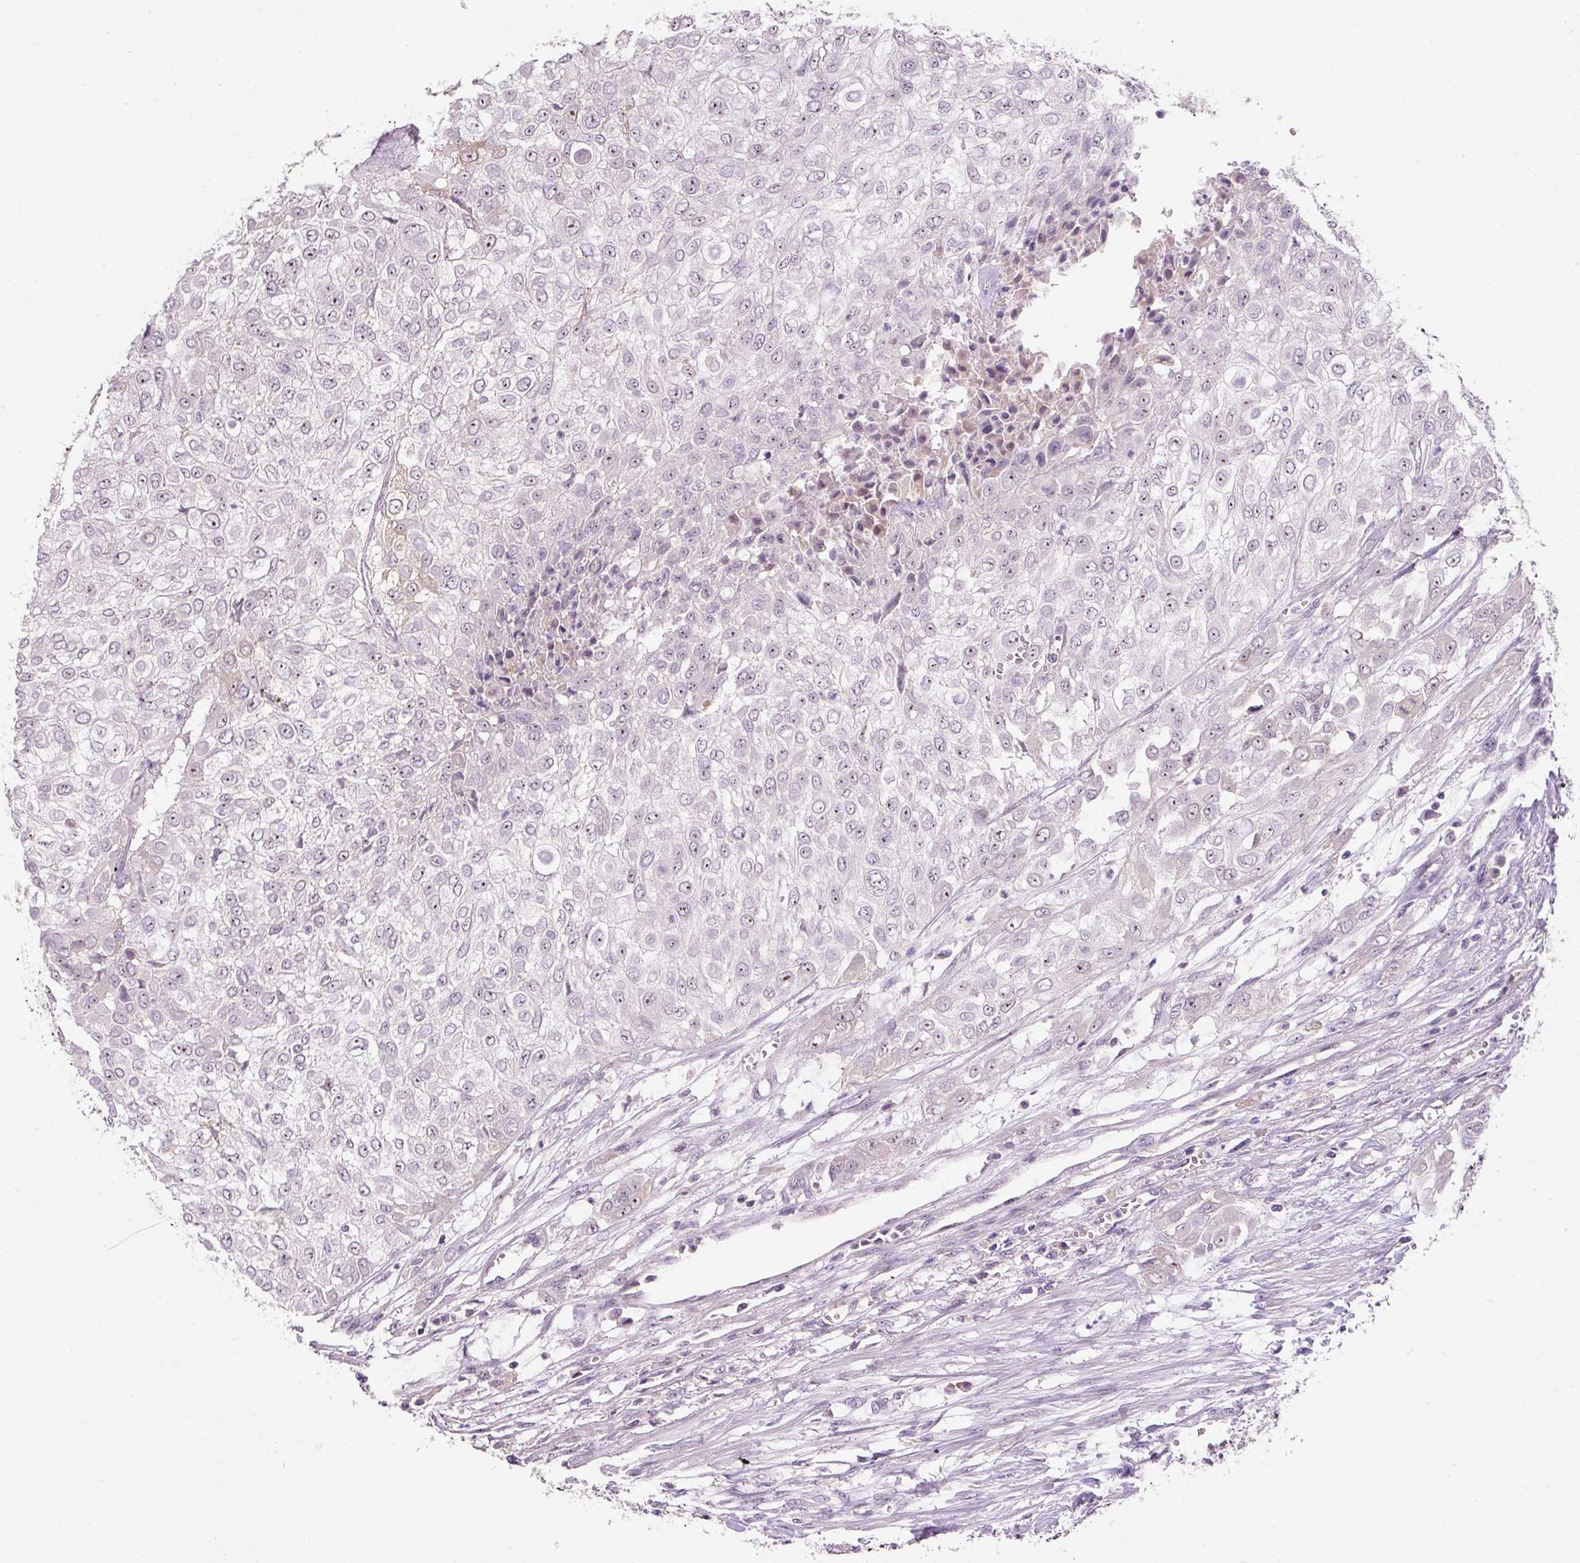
{"staining": {"intensity": "weak", "quantity": "25%-75%", "location": "nuclear"}, "tissue": "urothelial cancer", "cell_type": "Tumor cells", "image_type": "cancer", "snomed": [{"axis": "morphology", "description": "Urothelial carcinoma, High grade"}, {"axis": "topography", "description": "Urinary bladder"}], "caption": "A brown stain labels weak nuclear staining of a protein in urothelial carcinoma (high-grade) tumor cells.", "gene": "TMEM37", "patient": {"sex": "male", "age": 57}}